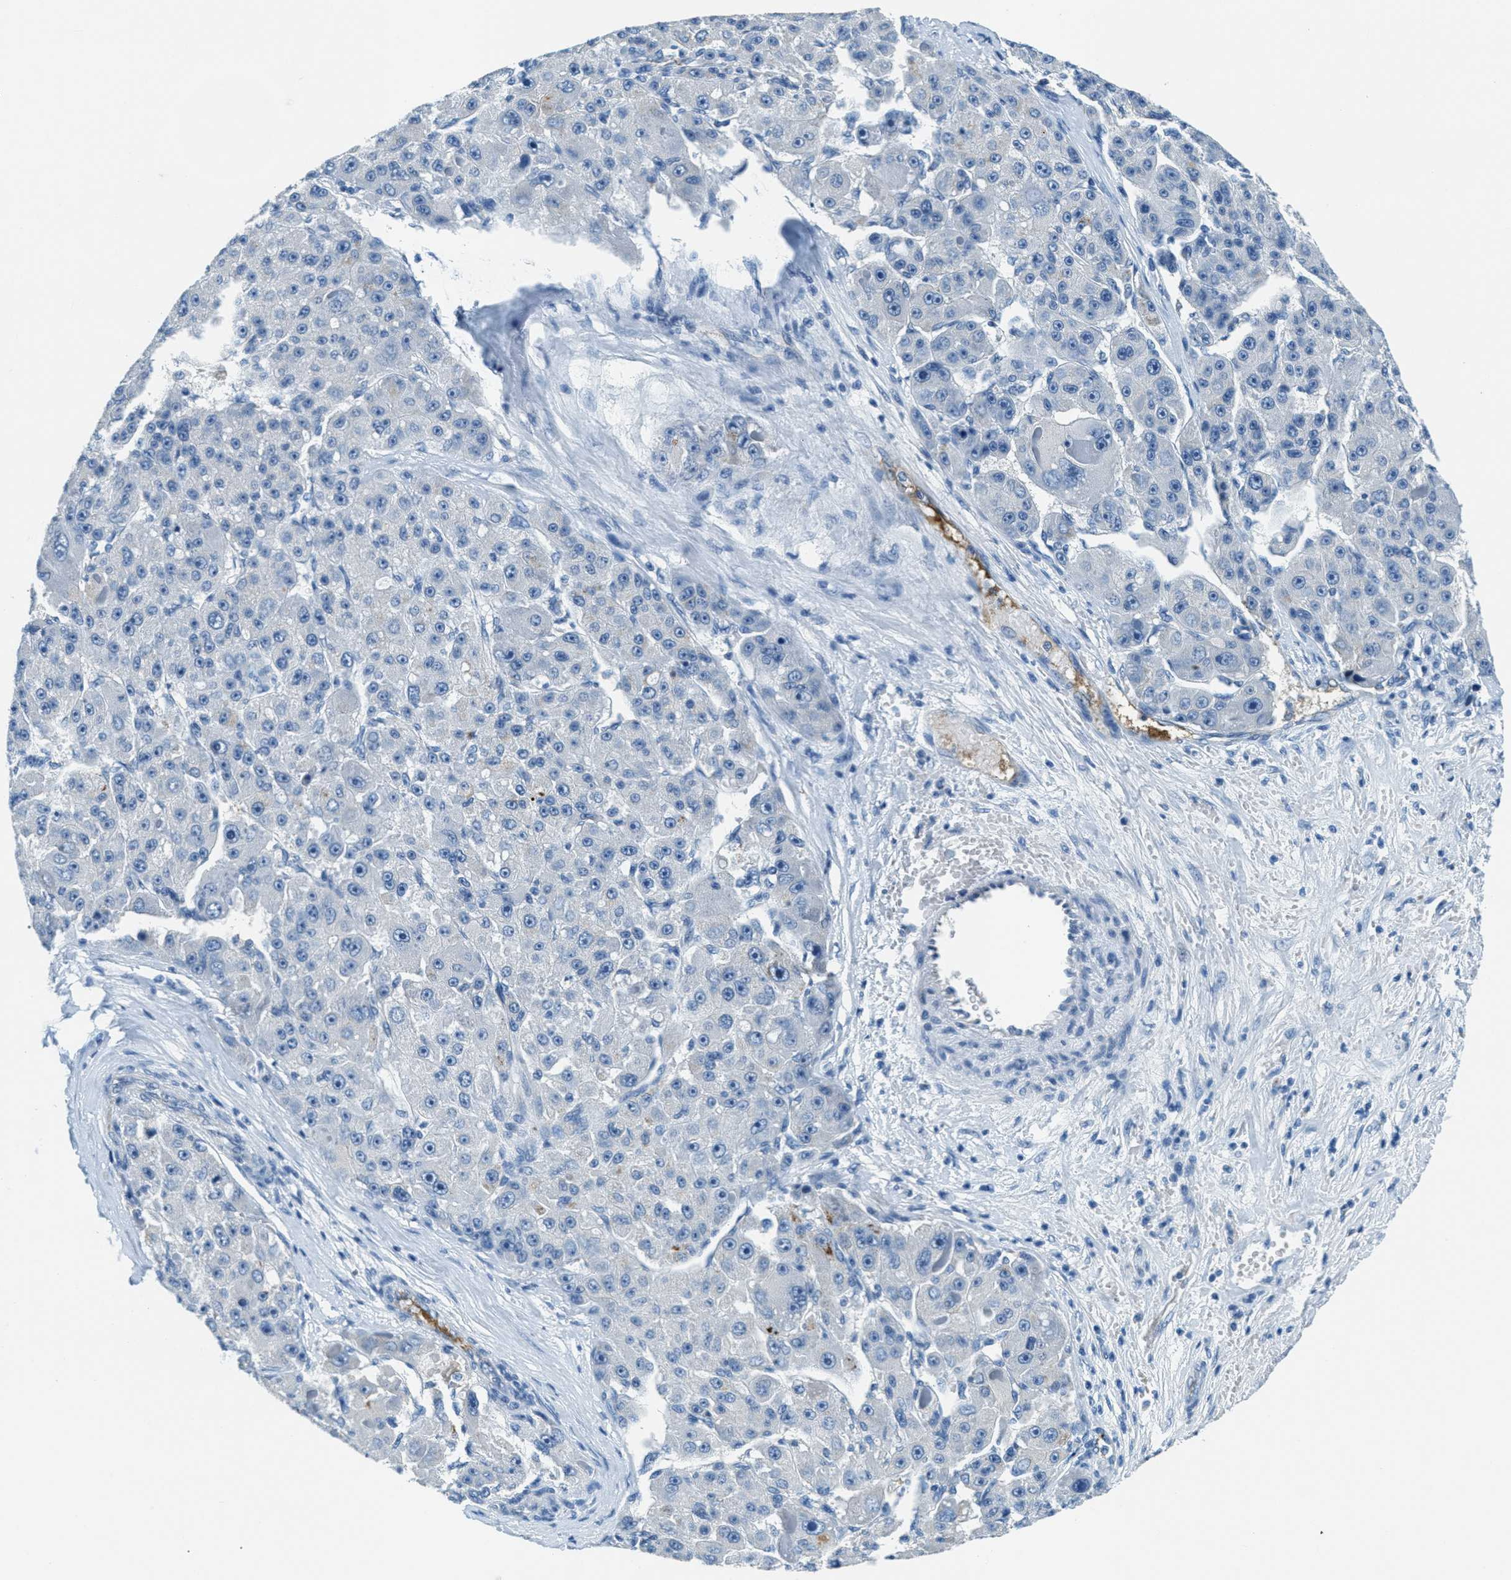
{"staining": {"intensity": "negative", "quantity": "none", "location": "none"}, "tissue": "liver cancer", "cell_type": "Tumor cells", "image_type": "cancer", "snomed": [{"axis": "morphology", "description": "Carcinoma, Hepatocellular, NOS"}, {"axis": "topography", "description": "Liver"}], "caption": "A high-resolution image shows immunohistochemistry staining of liver cancer, which reveals no significant positivity in tumor cells. The staining is performed using DAB brown chromogen with nuclei counter-stained in using hematoxylin.", "gene": "A2M", "patient": {"sex": "male", "age": 76}}